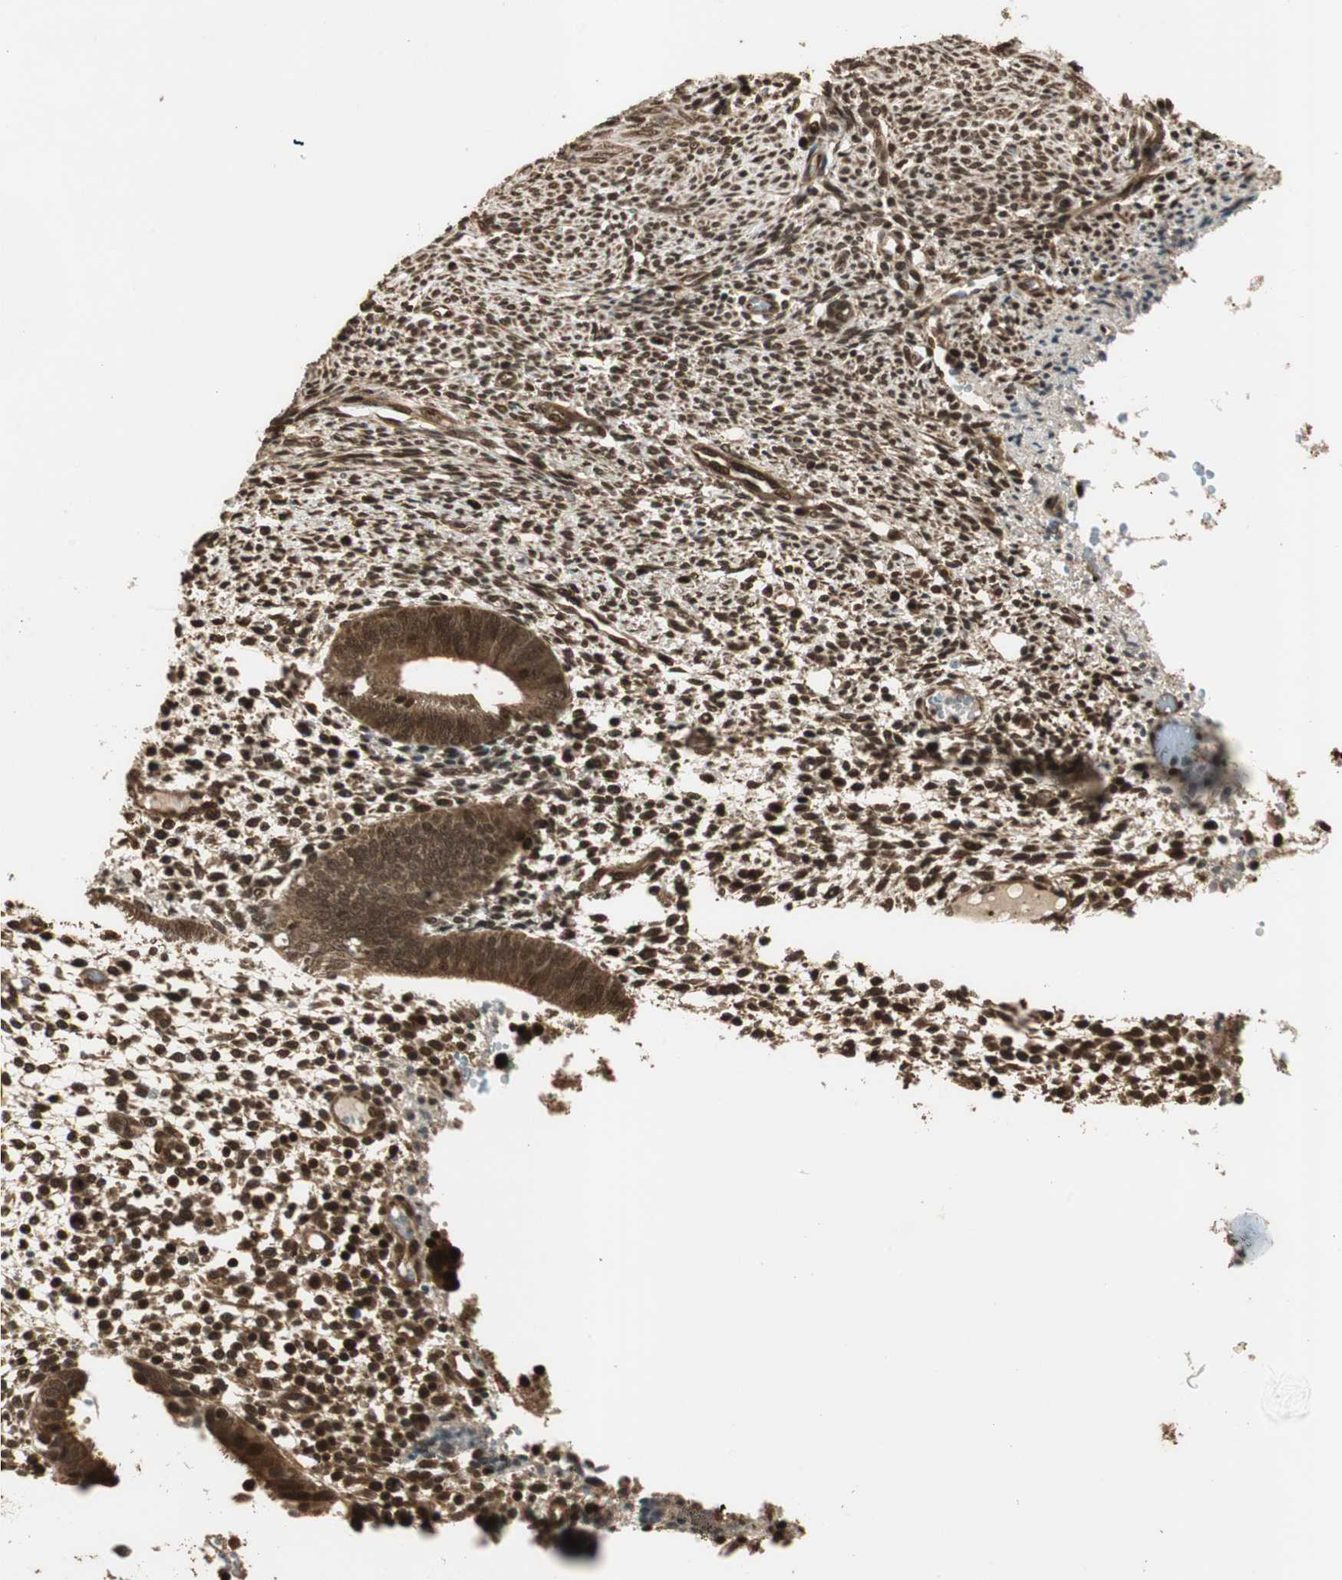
{"staining": {"intensity": "strong", "quantity": ">75%", "location": "cytoplasmic/membranous,nuclear"}, "tissue": "endometrium", "cell_type": "Cells in endometrial stroma", "image_type": "normal", "snomed": [{"axis": "morphology", "description": "Normal tissue, NOS"}, {"axis": "topography", "description": "Endometrium"}], "caption": "Protein staining of benign endometrium displays strong cytoplasmic/membranous,nuclear positivity in approximately >75% of cells in endometrial stroma. (IHC, brightfield microscopy, high magnification).", "gene": "RPA3", "patient": {"sex": "female", "age": 35}}